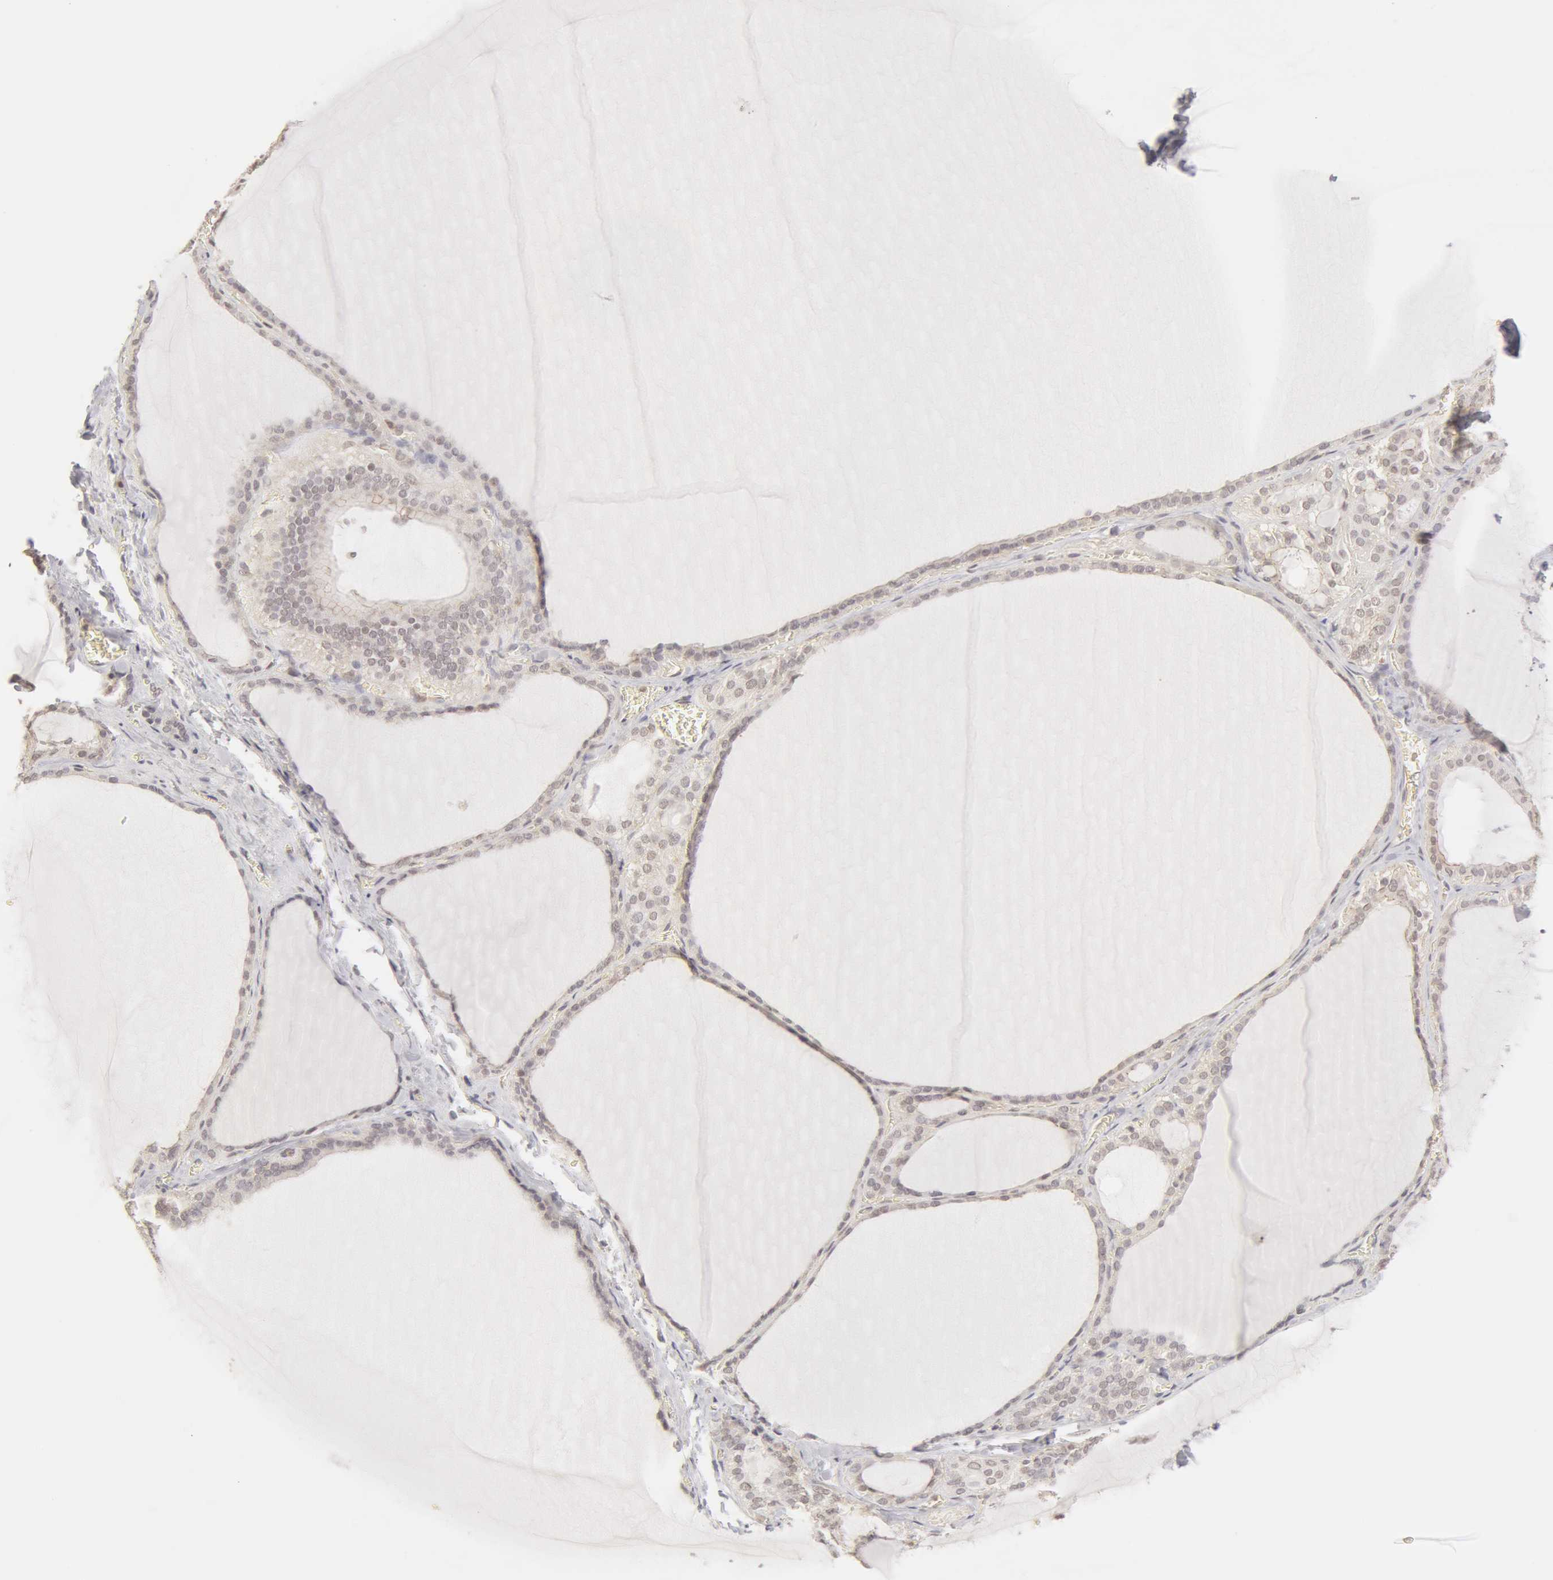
{"staining": {"intensity": "weak", "quantity": ">75%", "location": "cytoplasmic/membranous,nuclear"}, "tissue": "thyroid gland", "cell_type": "Glandular cells", "image_type": "normal", "snomed": [{"axis": "morphology", "description": "Normal tissue, NOS"}, {"axis": "topography", "description": "Thyroid gland"}], "caption": "Immunohistochemical staining of normal human thyroid gland displays low levels of weak cytoplasmic/membranous,nuclear expression in about >75% of glandular cells. Ihc stains the protein of interest in brown and the nuclei are stained blue.", "gene": "ADAM10", "patient": {"sex": "female", "age": 55}}